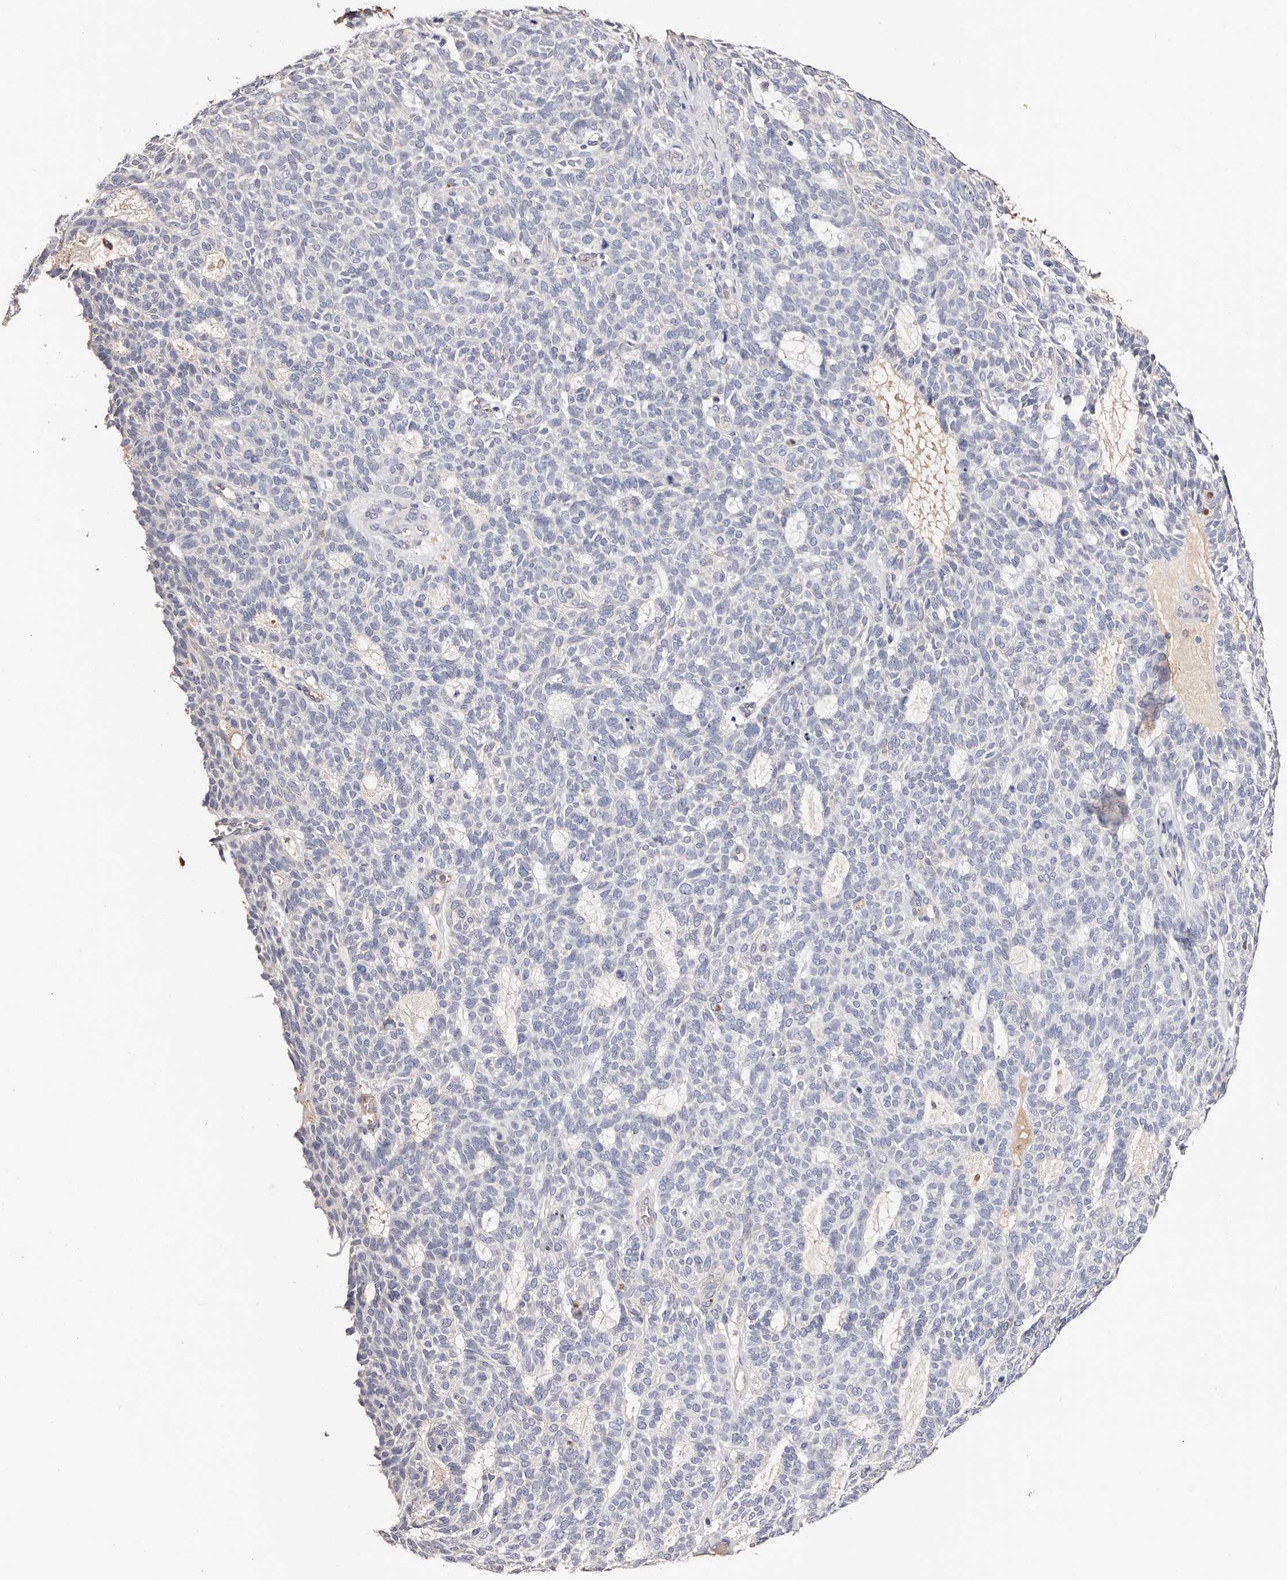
{"staining": {"intensity": "negative", "quantity": "none", "location": "none"}, "tissue": "skin cancer", "cell_type": "Tumor cells", "image_type": "cancer", "snomed": [{"axis": "morphology", "description": "Squamous cell carcinoma, NOS"}, {"axis": "topography", "description": "Skin"}], "caption": "Skin cancer was stained to show a protein in brown. There is no significant positivity in tumor cells. (DAB immunohistochemistry (IHC), high magnification).", "gene": "TGM2", "patient": {"sex": "female", "age": 90}}